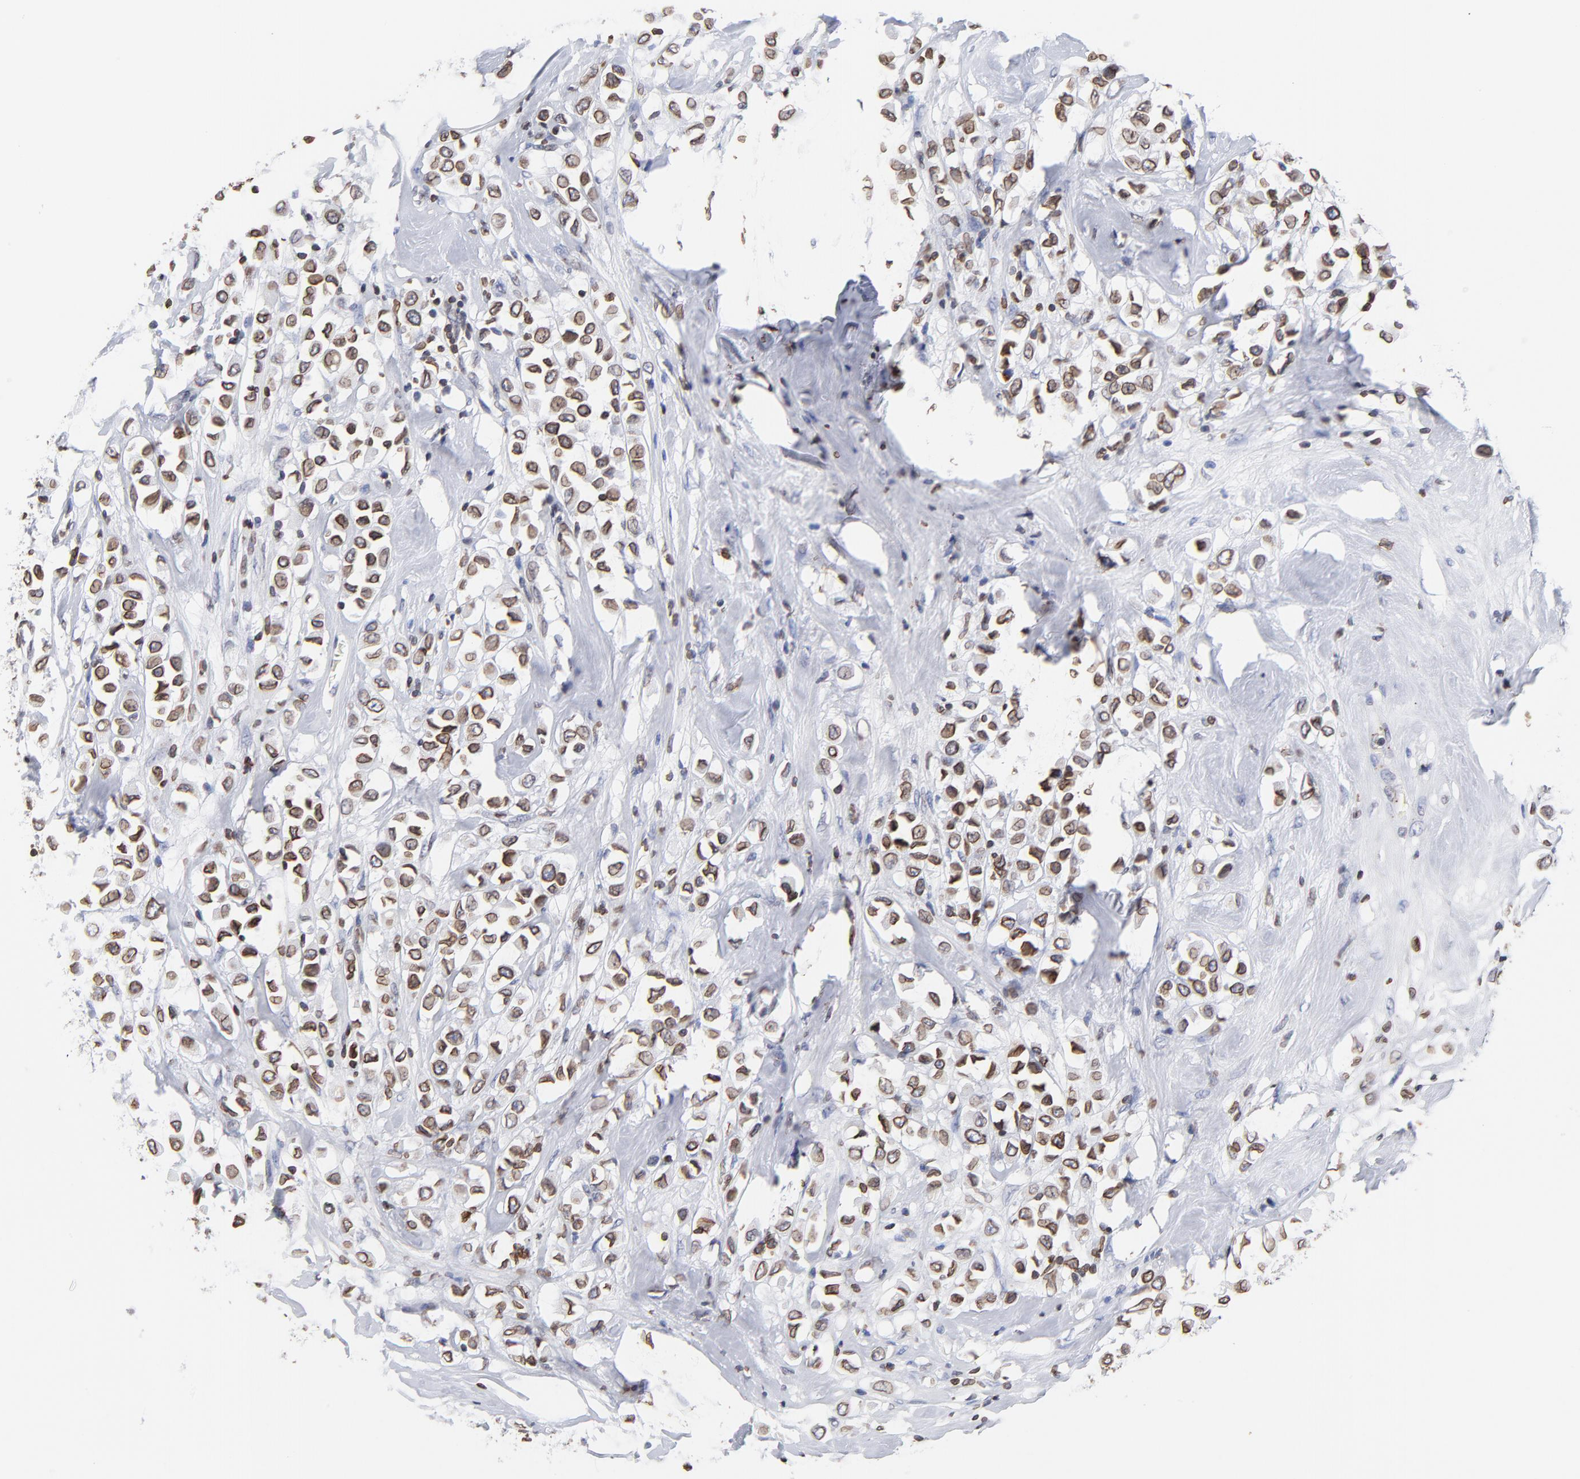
{"staining": {"intensity": "moderate", "quantity": ">75%", "location": "cytoplasmic/membranous,nuclear"}, "tissue": "breast cancer", "cell_type": "Tumor cells", "image_type": "cancer", "snomed": [{"axis": "morphology", "description": "Duct carcinoma"}, {"axis": "topography", "description": "Breast"}], "caption": "A medium amount of moderate cytoplasmic/membranous and nuclear expression is appreciated in approximately >75% of tumor cells in infiltrating ductal carcinoma (breast) tissue. (DAB IHC, brown staining for protein, blue staining for nuclei).", "gene": "THAP7", "patient": {"sex": "female", "age": 61}}